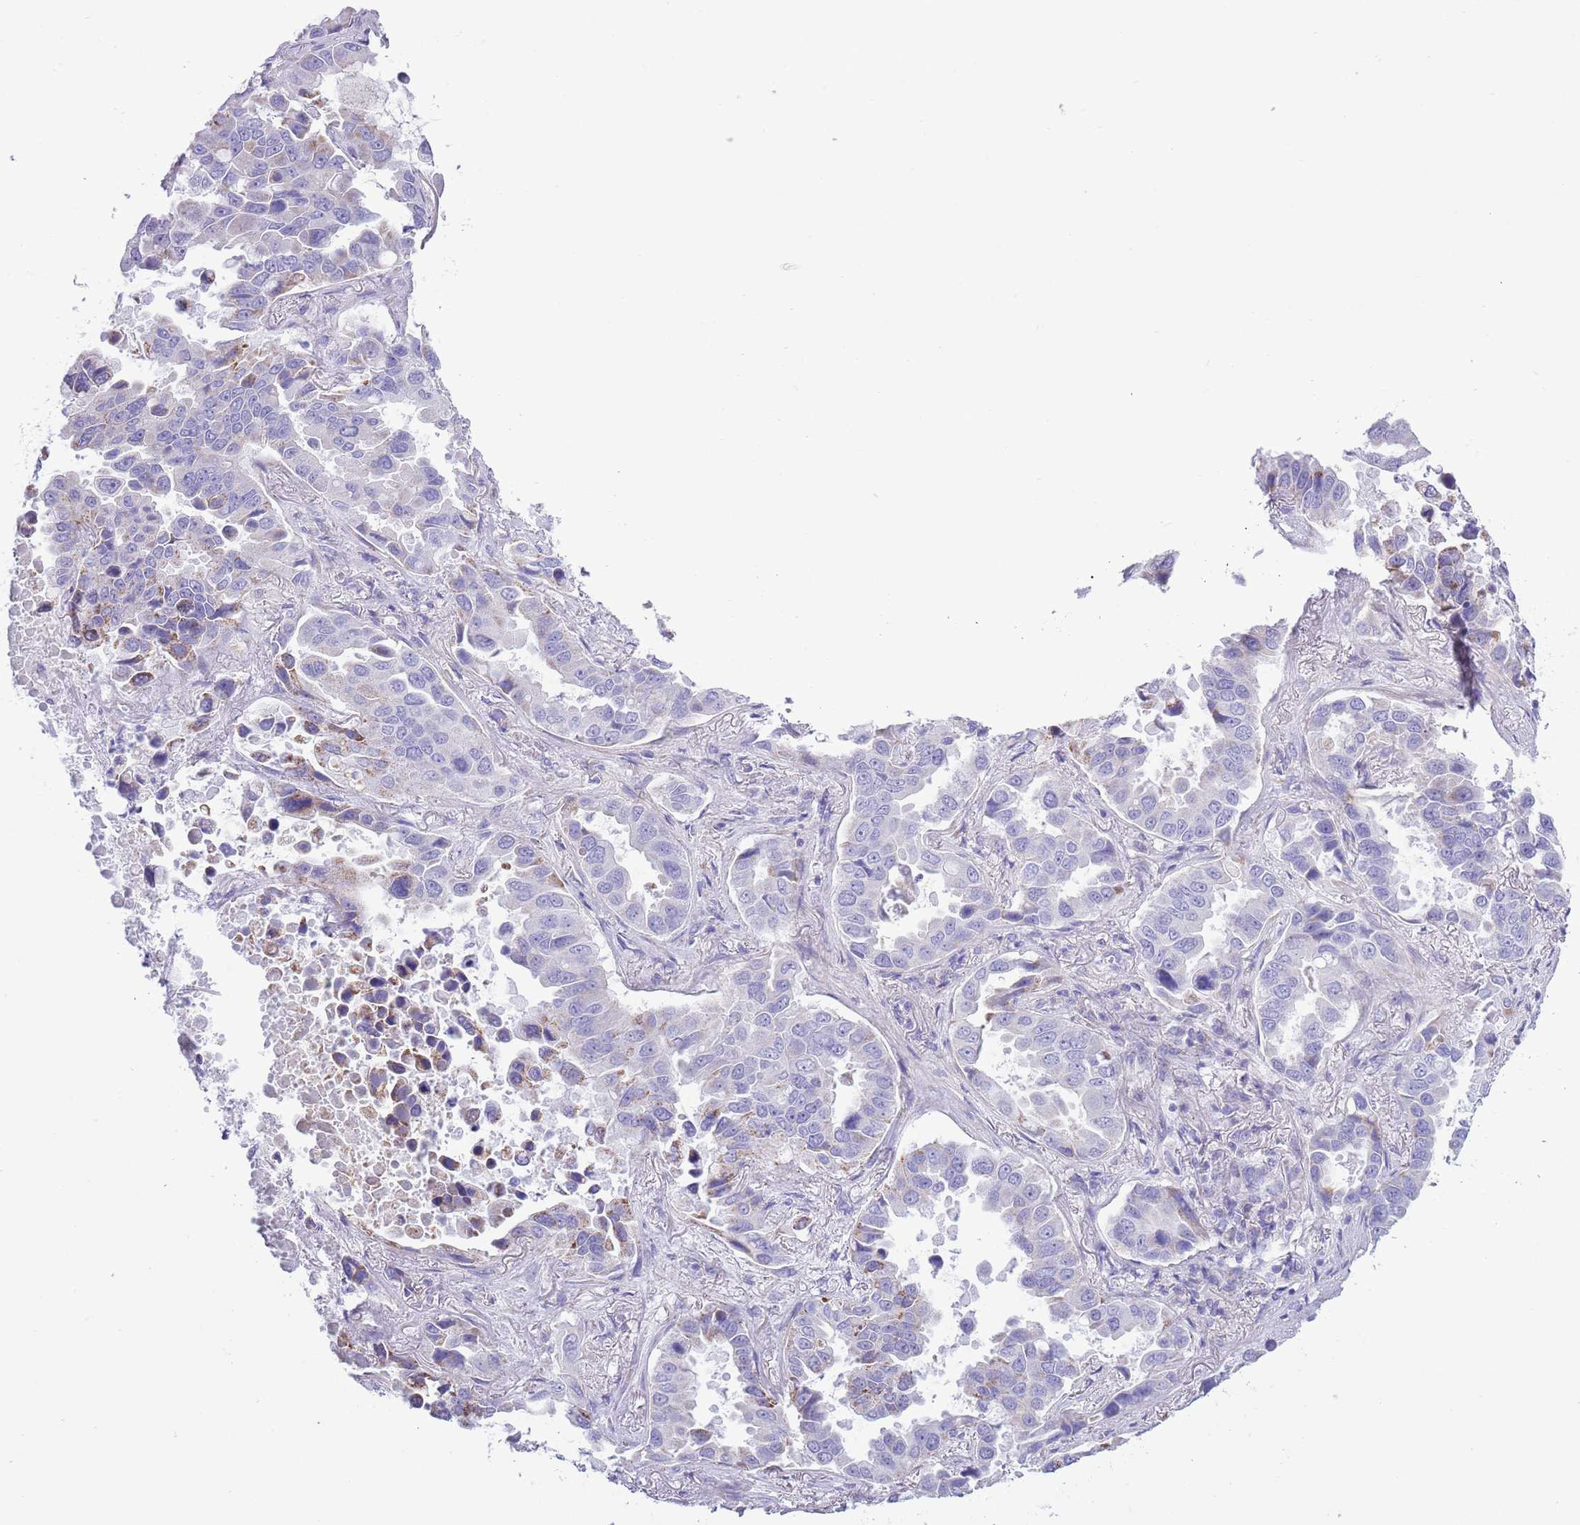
{"staining": {"intensity": "weak", "quantity": "<25%", "location": "cytoplasmic/membranous"}, "tissue": "lung cancer", "cell_type": "Tumor cells", "image_type": "cancer", "snomed": [{"axis": "morphology", "description": "Adenocarcinoma, NOS"}, {"axis": "topography", "description": "Lung"}], "caption": "Immunohistochemical staining of human lung adenocarcinoma shows no significant expression in tumor cells.", "gene": "MOCOS", "patient": {"sex": "male", "age": 64}}